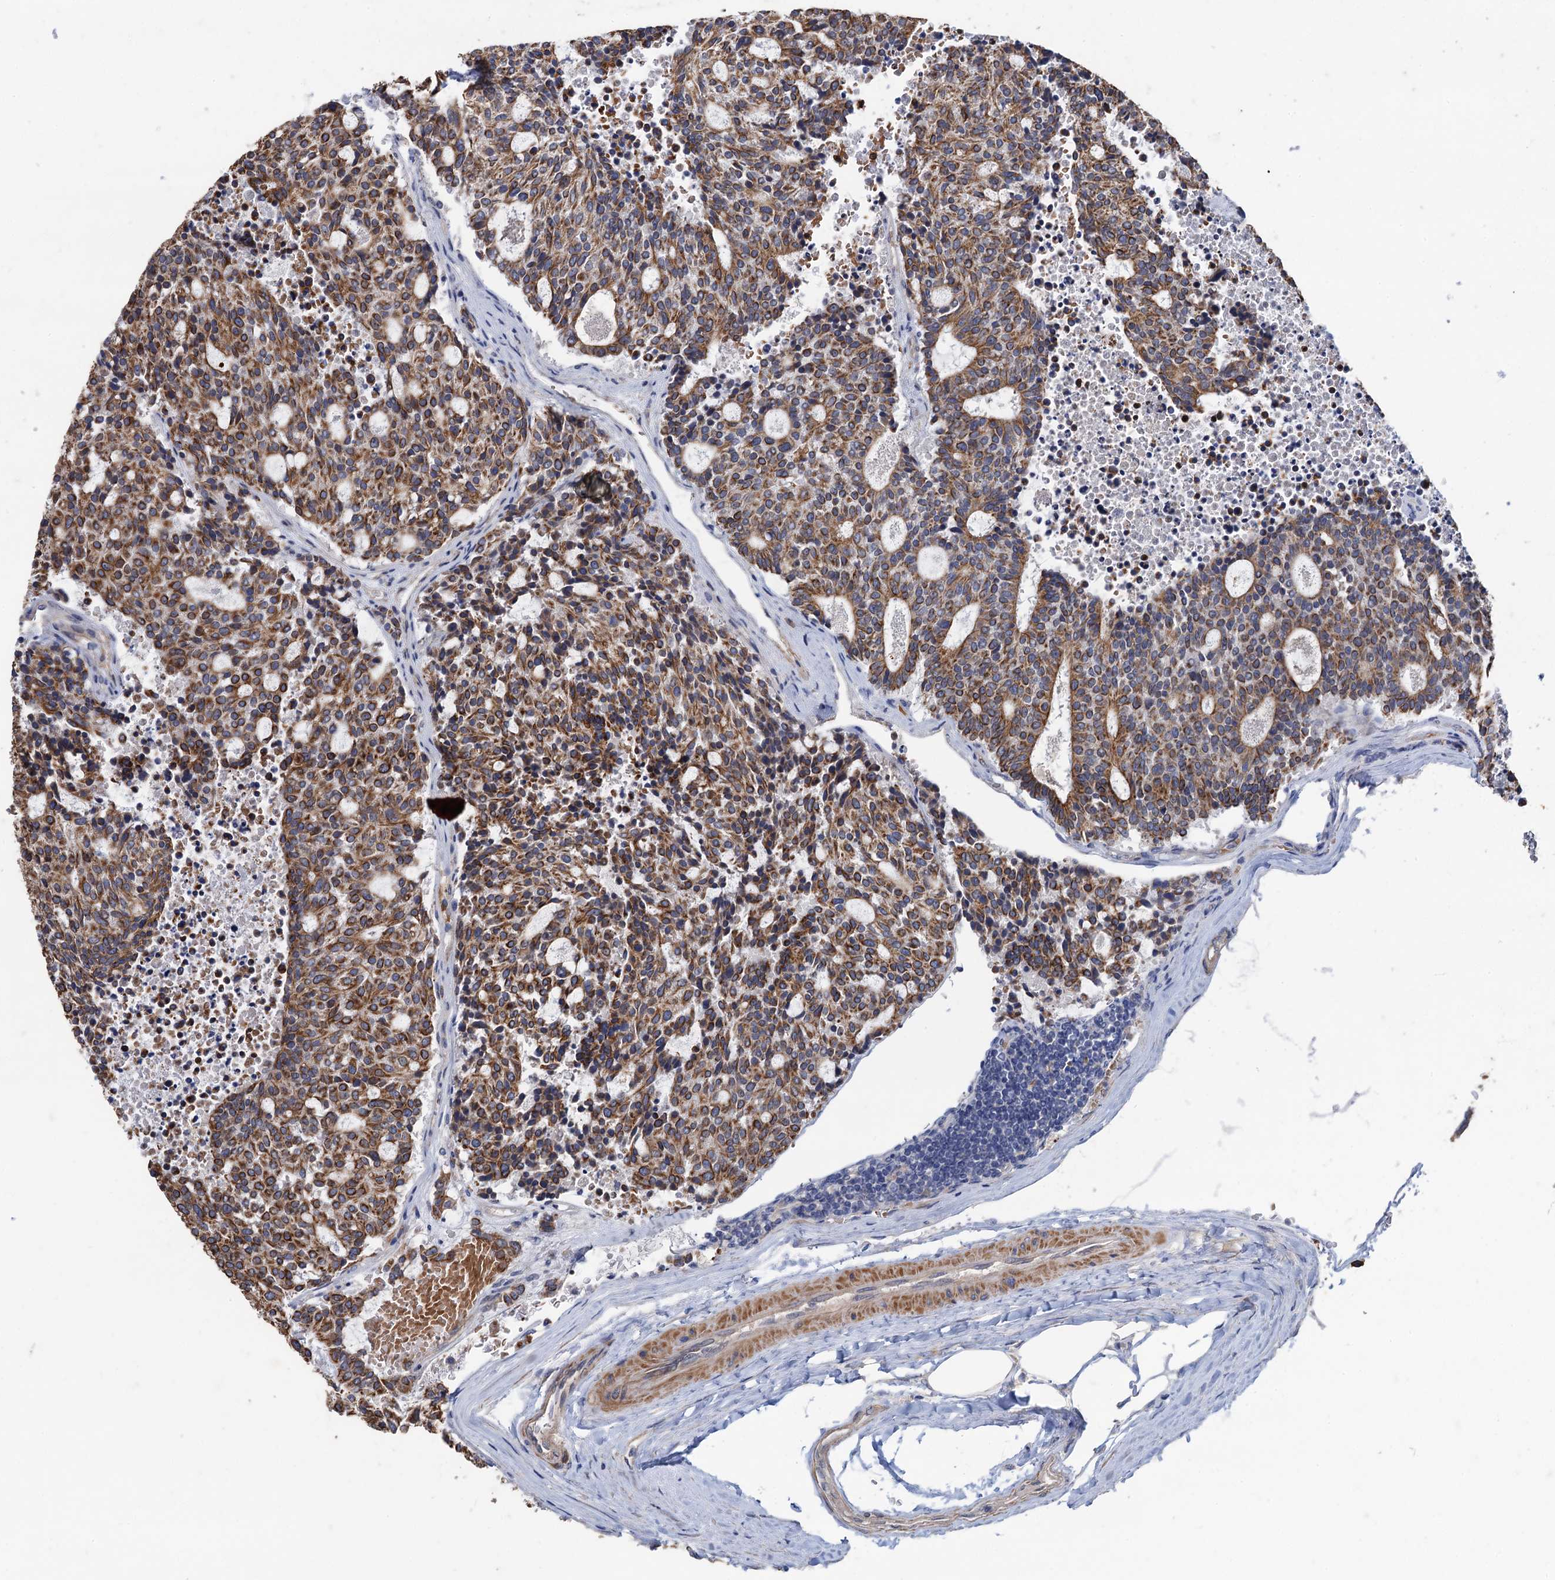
{"staining": {"intensity": "moderate", "quantity": ">75%", "location": "cytoplasmic/membranous"}, "tissue": "carcinoid", "cell_type": "Tumor cells", "image_type": "cancer", "snomed": [{"axis": "morphology", "description": "Carcinoid, malignant, NOS"}, {"axis": "topography", "description": "Pancreas"}], "caption": "Carcinoid stained with a brown dye reveals moderate cytoplasmic/membranous positive staining in about >75% of tumor cells.", "gene": "SMCO3", "patient": {"sex": "female", "age": 54}}